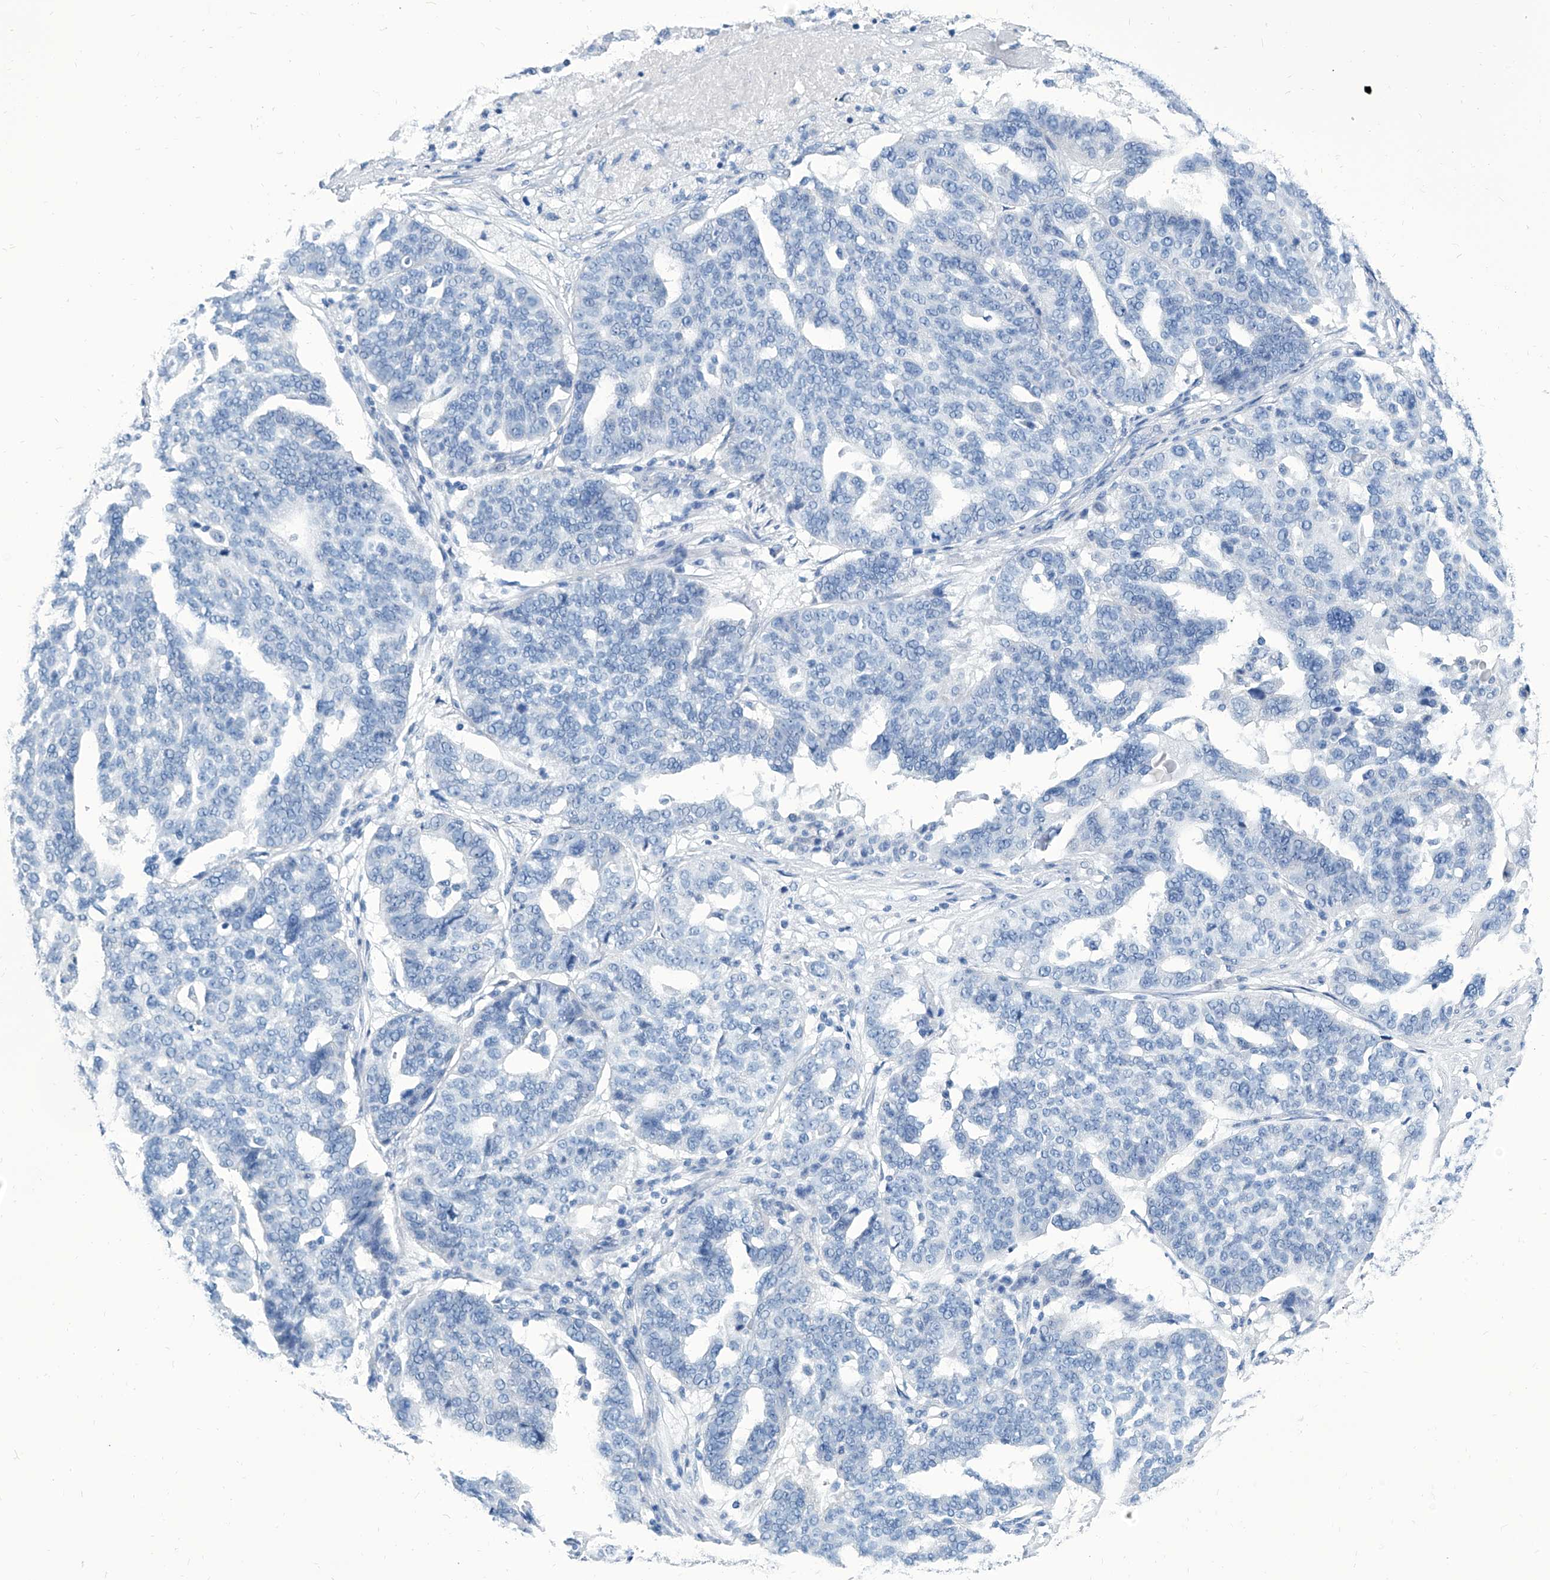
{"staining": {"intensity": "negative", "quantity": "none", "location": "none"}, "tissue": "ovarian cancer", "cell_type": "Tumor cells", "image_type": "cancer", "snomed": [{"axis": "morphology", "description": "Cystadenocarcinoma, serous, NOS"}, {"axis": "topography", "description": "Ovary"}], "caption": "High power microscopy histopathology image of an immunohistochemistry (IHC) histopathology image of ovarian cancer (serous cystadenocarcinoma), revealing no significant staining in tumor cells.", "gene": "ZNF519", "patient": {"sex": "female", "age": 59}}